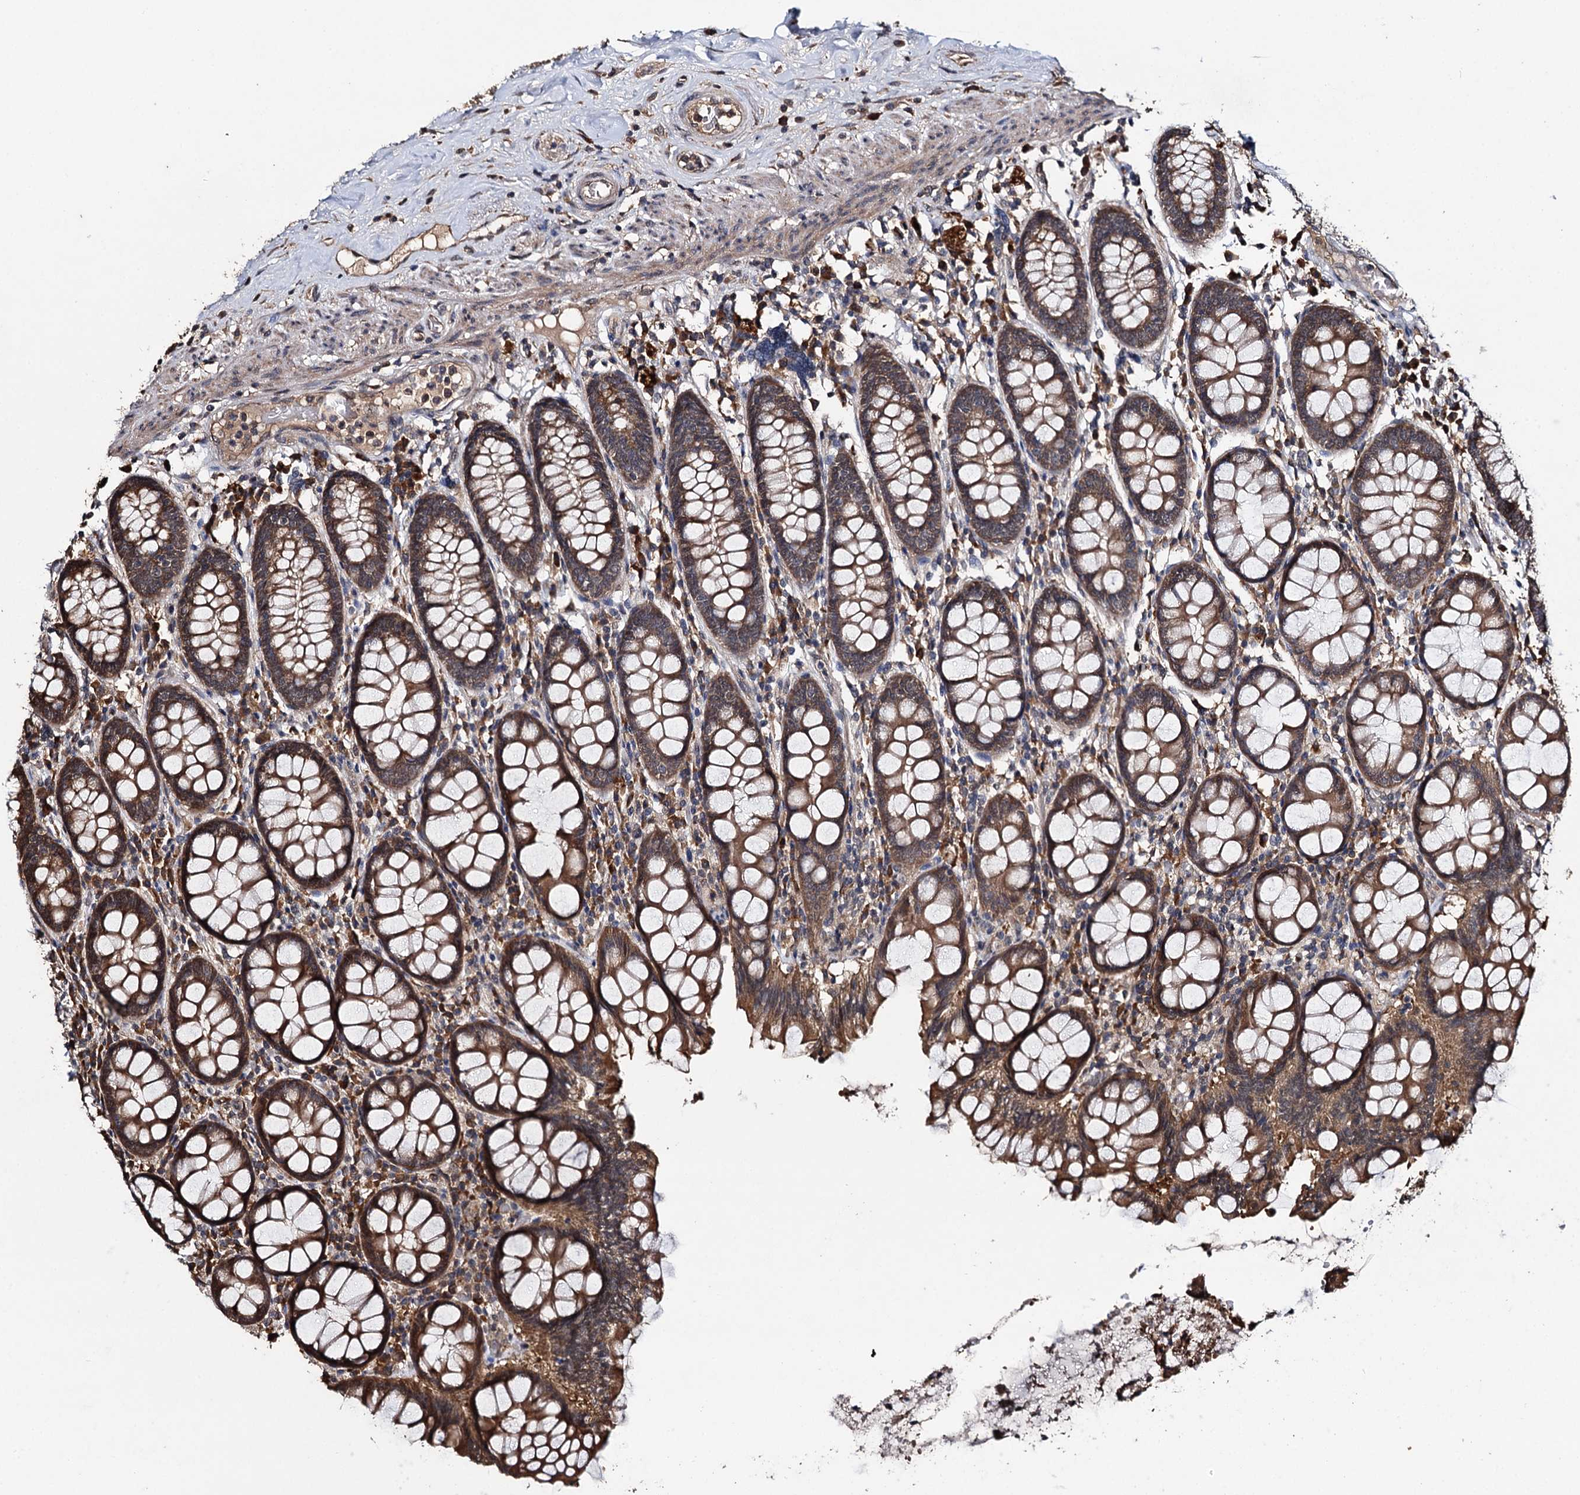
{"staining": {"intensity": "moderate", "quantity": ">75%", "location": "cytoplasmic/membranous,nuclear"}, "tissue": "colon", "cell_type": "Endothelial cells", "image_type": "normal", "snomed": [{"axis": "morphology", "description": "Normal tissue, NOS"}, {"axis": "topography", "description": "Colon"}], "caption": "This image reveals immunohistochemistry (IHC) staining of normal colon, with medium moderate cytoplasmic/membranous,nuclear expression in about >75% of endothelial cells.", "gene": "SLC46A3", "patient": {"sex": "female", "age": 79}}